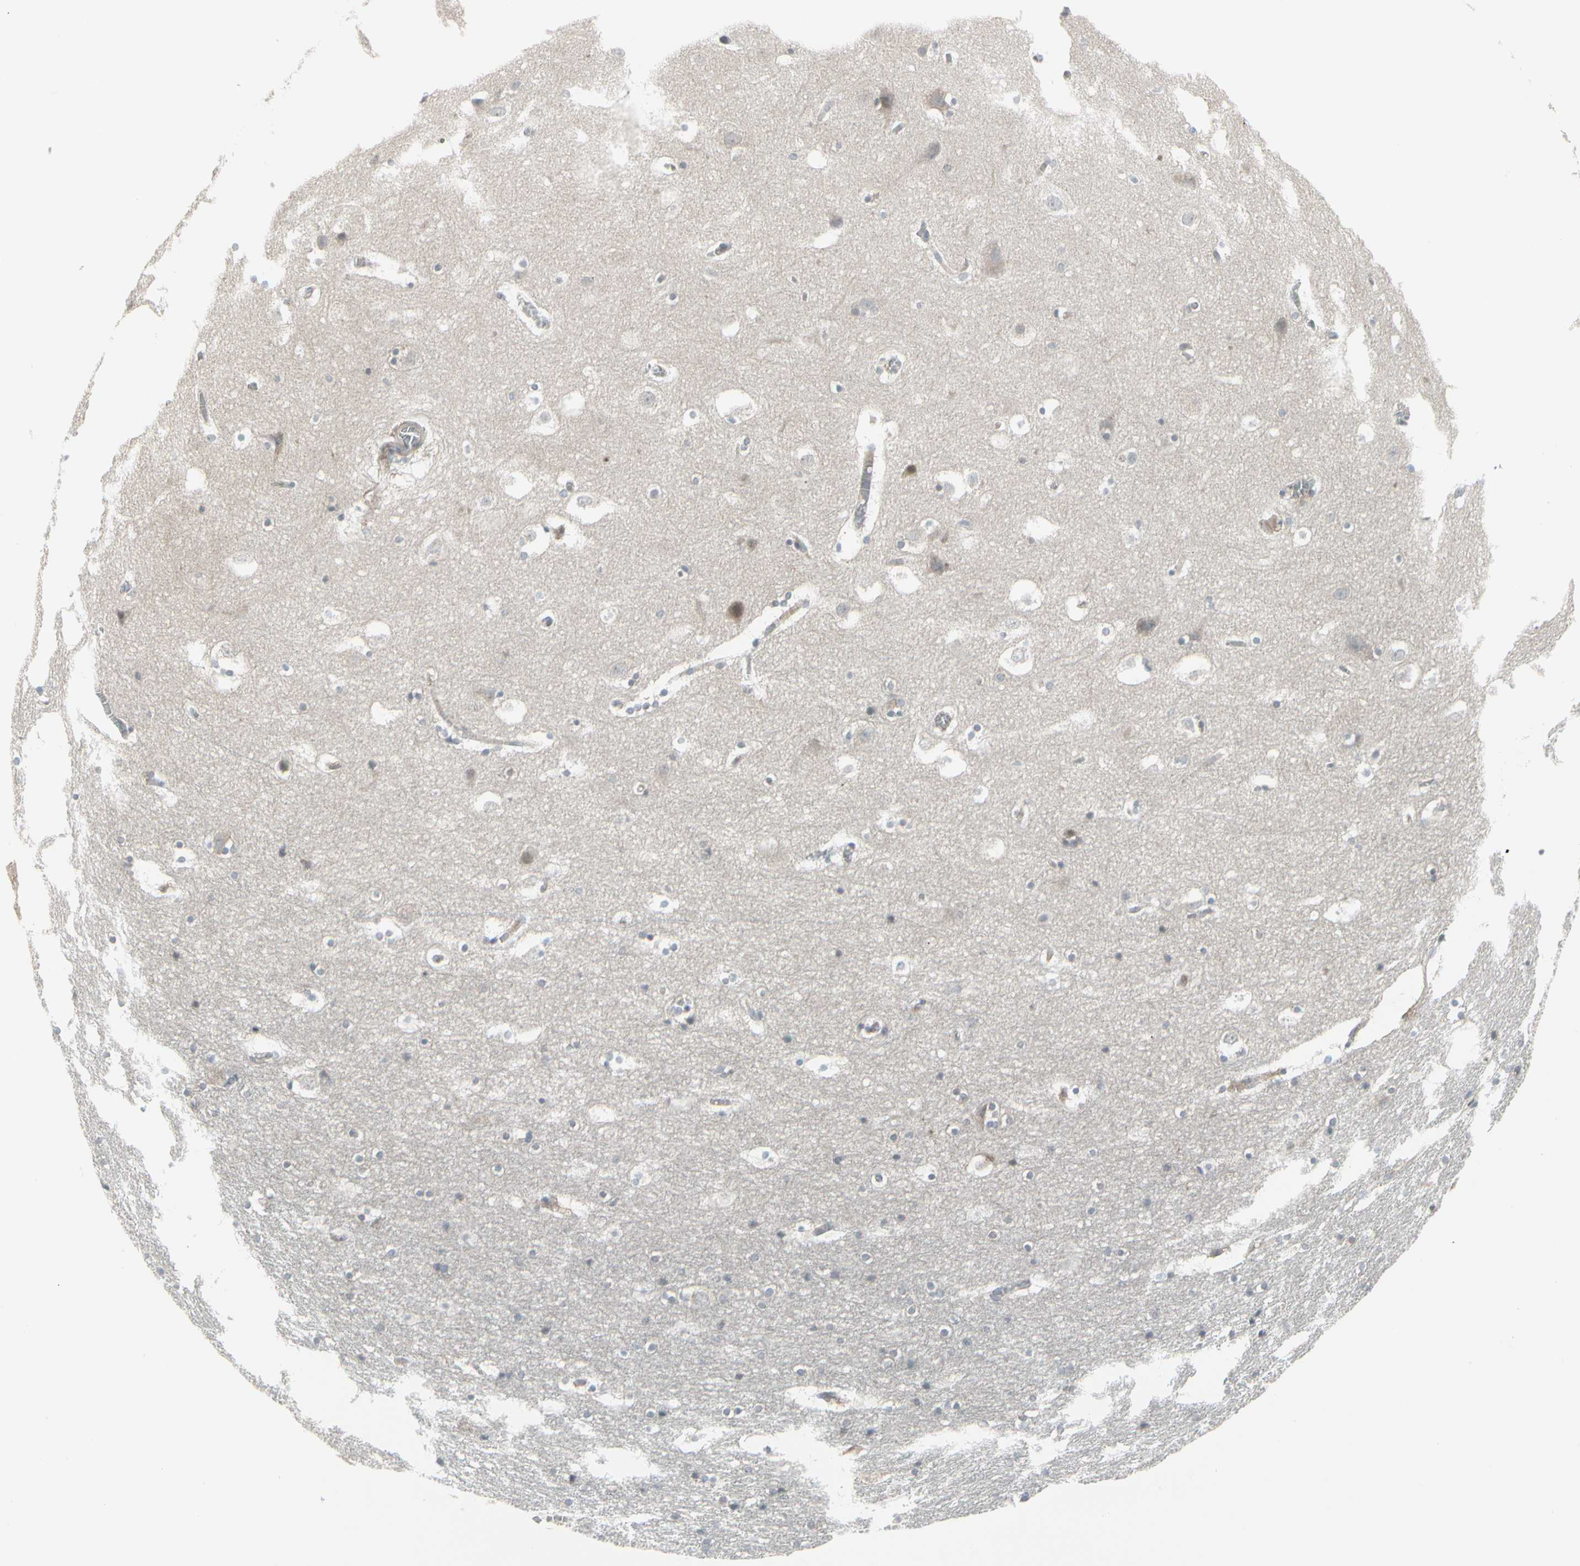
{"staining": {"intensity": "weak", "quantity": "<25%", "location": "cytoplasmic/membranous"}, "tissue": "hippocampus", "cell_type": "Glial cells", "image_type": "normal", "snomed": [{"axis": "morphology", "description": "Normal tissue, NOS"}, {"axis": "topography", "description": "Hippocampus"}], "caption": "This is an immunohistochemistry histopathology image of unremarkable hippocampus. There is no positivity in glial cells.", "gene": "EPS15", "patient": {"sex": "male", "age": 45}}